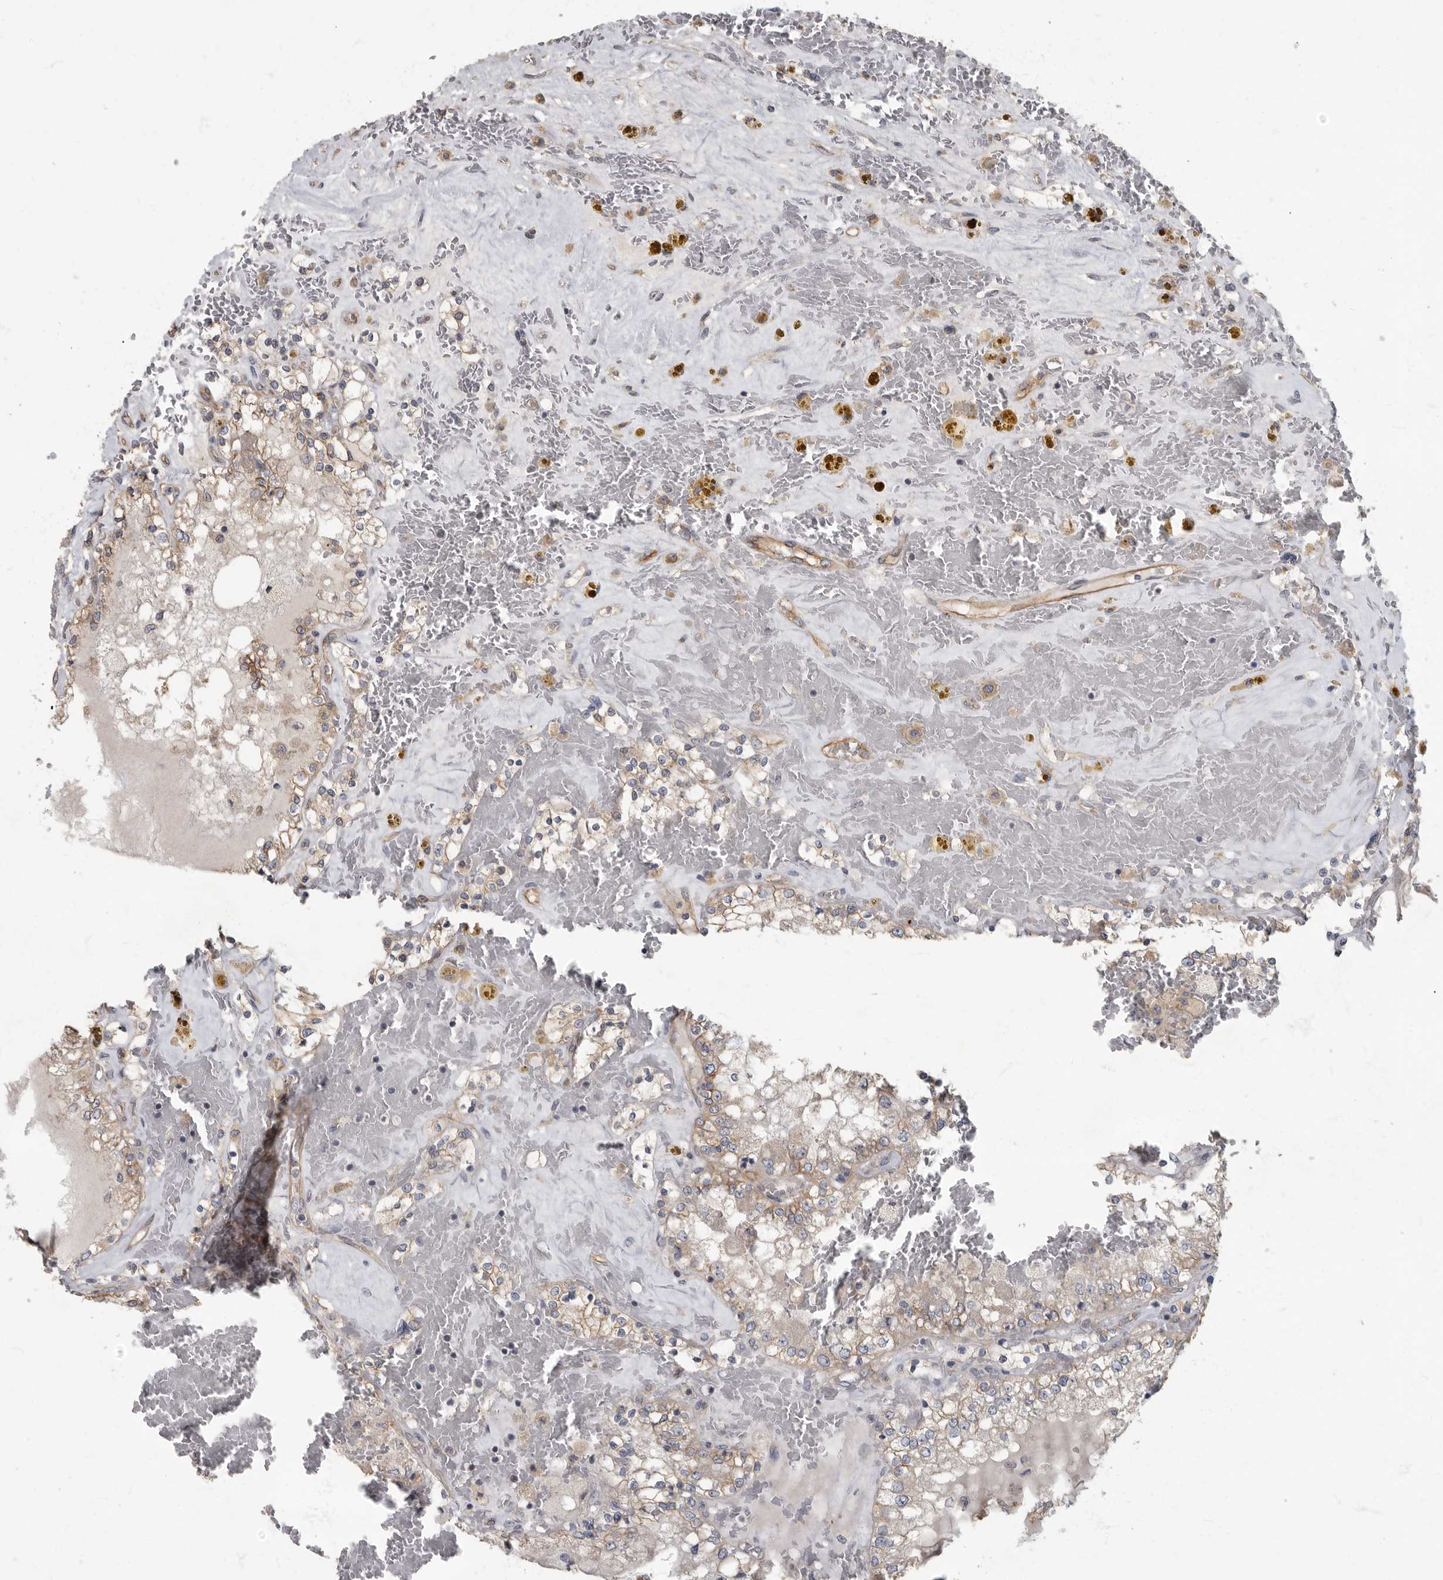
{"staining": {"intensity": "weak", "quantity": "<25%", "location": "cytoplasmic/membranous"}, "tissue": "renal cancer", "cell_type": "Tumor cells", "image_type": "cancer", "snomed": [{"axis": "morphology", "description": "Adenocarcinoma, NOS"}, {"axis": "topography", "description": "Kidney"}], "caption": "High power microscopy histopathology image of an immunohistochemistry (IHC) micrograph of adenocarcinoma (renal), revealing no significant positivity in tumor cells. The staining was performed using DAB to visualize the protein expression in brown, while the nuclei were stained in blue with hematoxylin (Magnification: 20x).", "gene": "PDK1", "patient": {"sex": "female", "age": 56}}